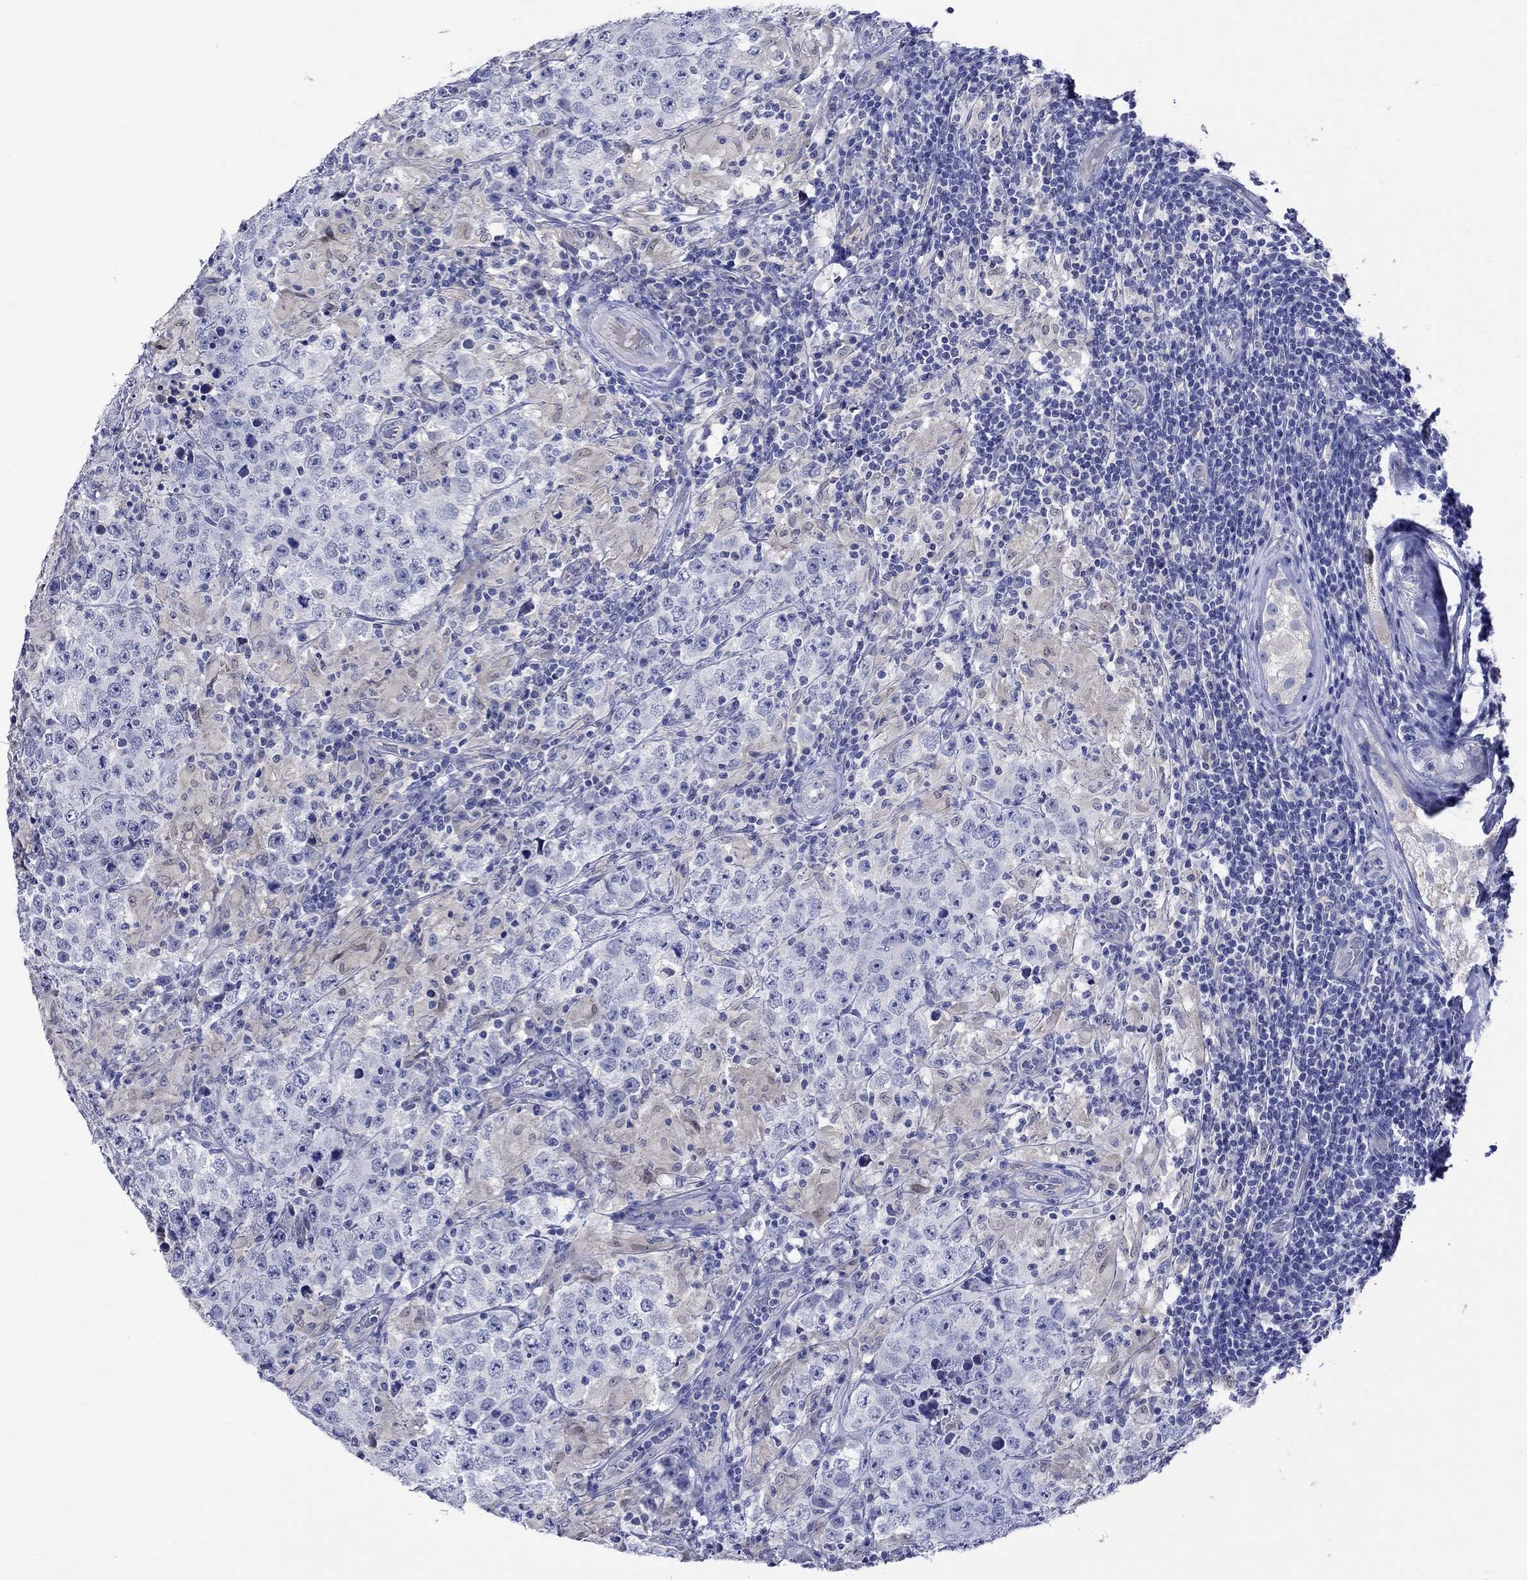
{"staining": {"intensity": "negative", "quantity": "none", "location": "none"}, "tissue": "testis cancer", "cell_type": "Tumor cells", "image_type": "cancer", "snomed": [{"axis": "morphology", "description": "Seminoma, NOS"}, {"axis": "morphology", "description": "Carcinoma, Embryonal, NOS"}, {"axis": "topography", "description": "Testis"}], "caption": "The image reveals no staining of tumor cells in testis cancer.", "gene": "KLHL35", "patient": {"sex": "male", "age": 41}}